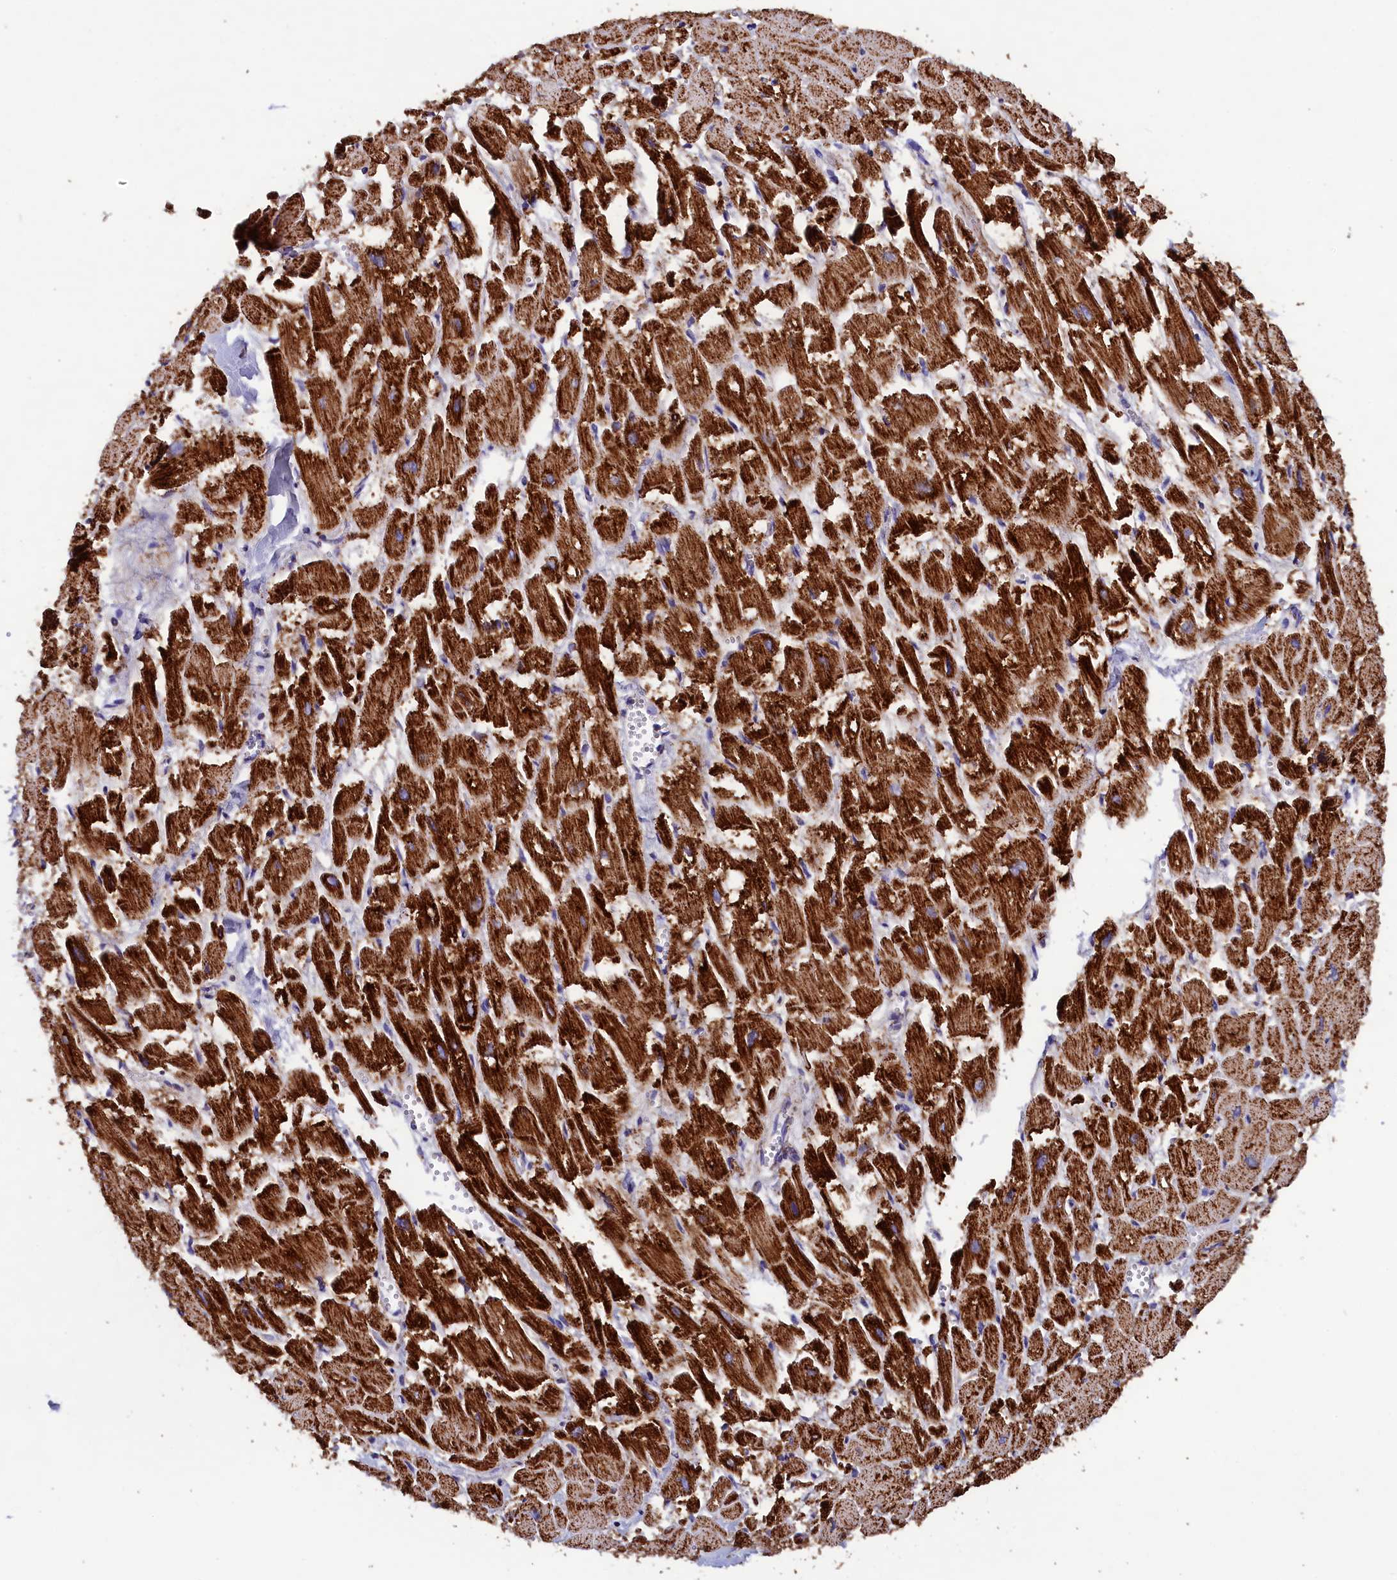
{"staining": {"intensity": "strong", "quantity": ">75%", "location": "cytoplasmic/membranous"}, "tissue": "heart muscle", "cell_type": "Cardiomyocytes", "image_type": "normal", "snomed": [{"axis": "morphology", "description": "Normal tissue, NOS"}, {"axis": "topography", "description": "Heart"}], "caption": "Strong cytoplasmic/membranous positivity for a protein is present in about >75% of cardiomyocytes of normal heart muscle using immunohistochemistry.", "gene": "SLC39A3", "patient": {"sex": "male", "age": 54}}